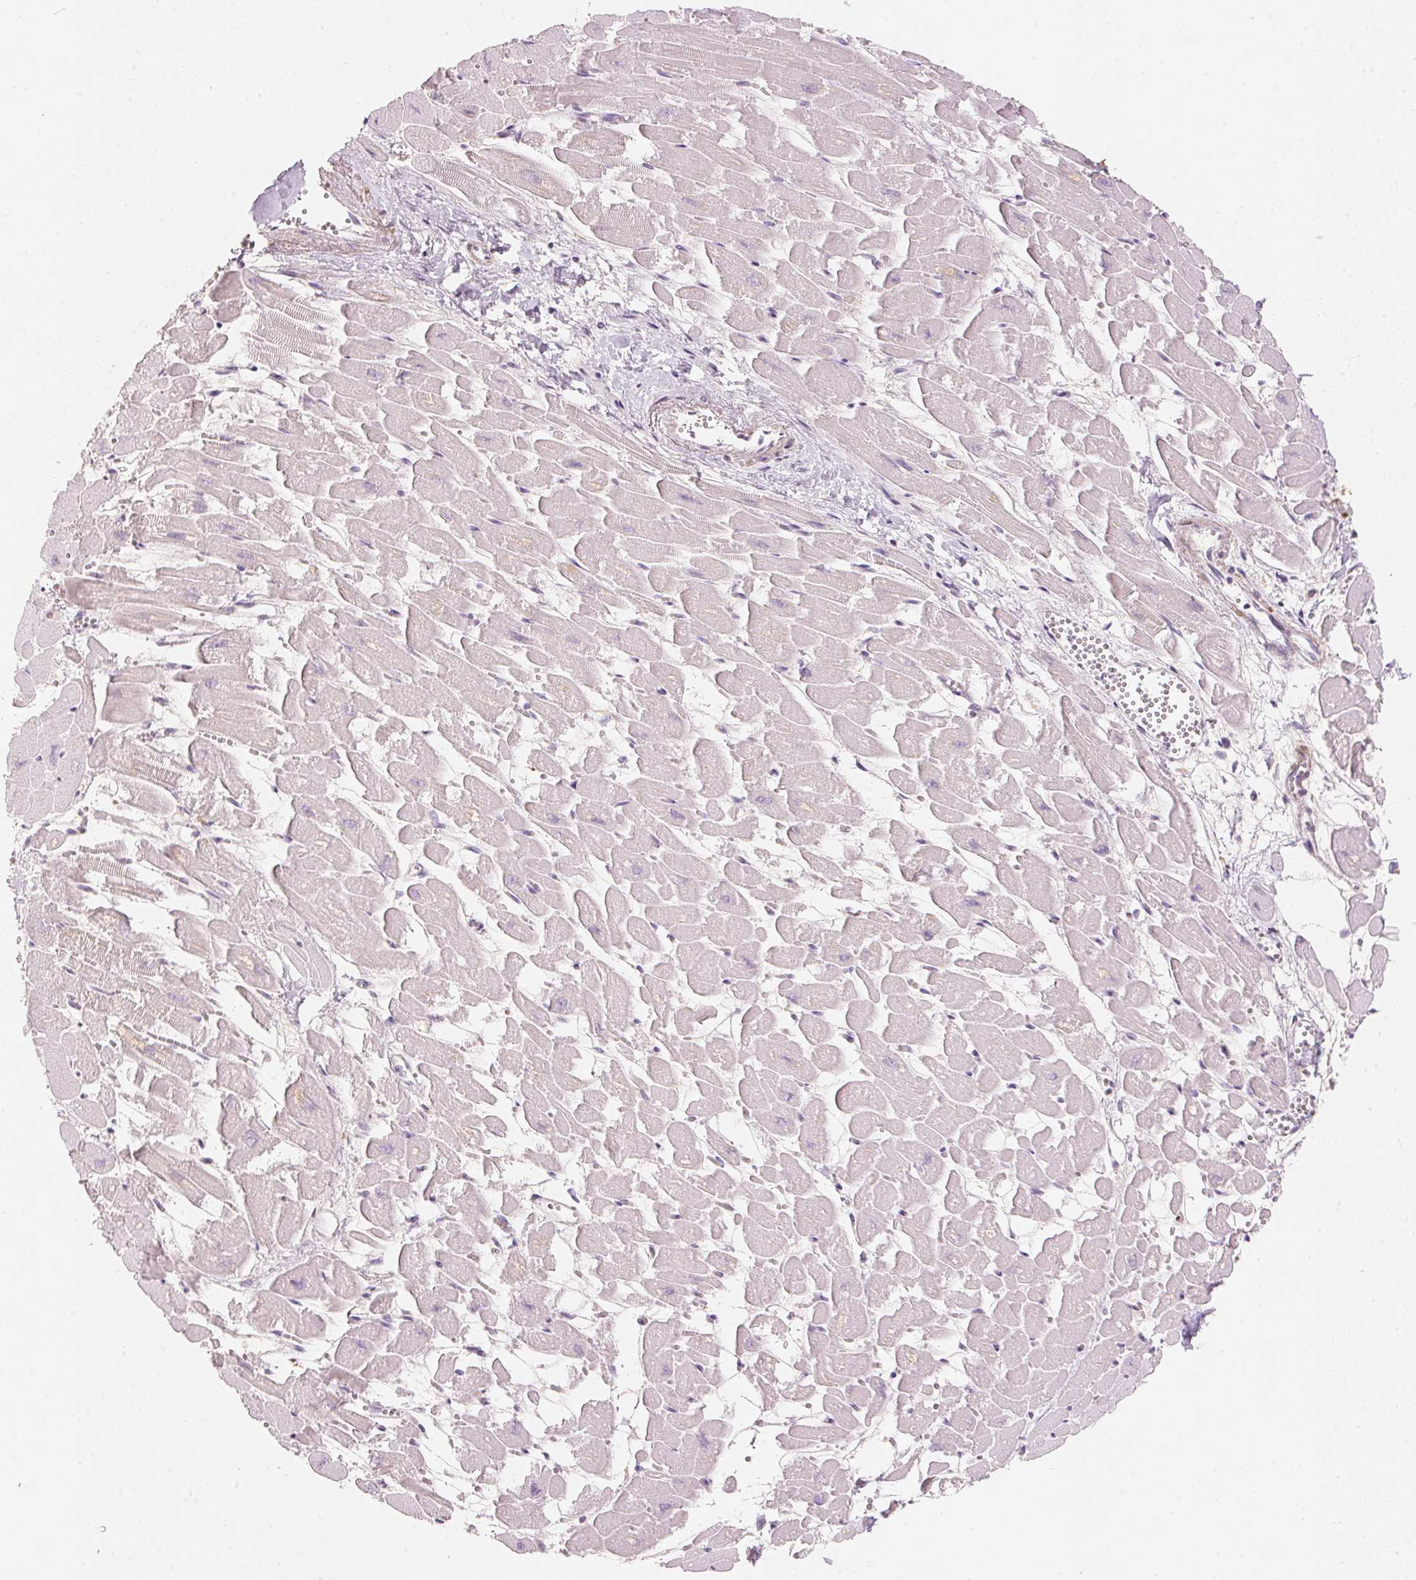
{"staining": {"intensity": "weak", "quantity": "<25%", "location": "cytoplasmic/membranous"}, "tissue": "heart muscle", "cell_type": "Cardiomyocytes", "image_type": "normal", "snomed": [{"axis": "morphology", "description": "Normal tissue, NOS"}, {"axis": "topography", "description": "Heart"}], "caption": "Immunohistochemistry image of benign human heart muscle stained for a protein (brown), which demonstrates no expression in cardiomyocytes.", "gene": "DRAM2", "patient": {"sex": "female", "age": 52}}